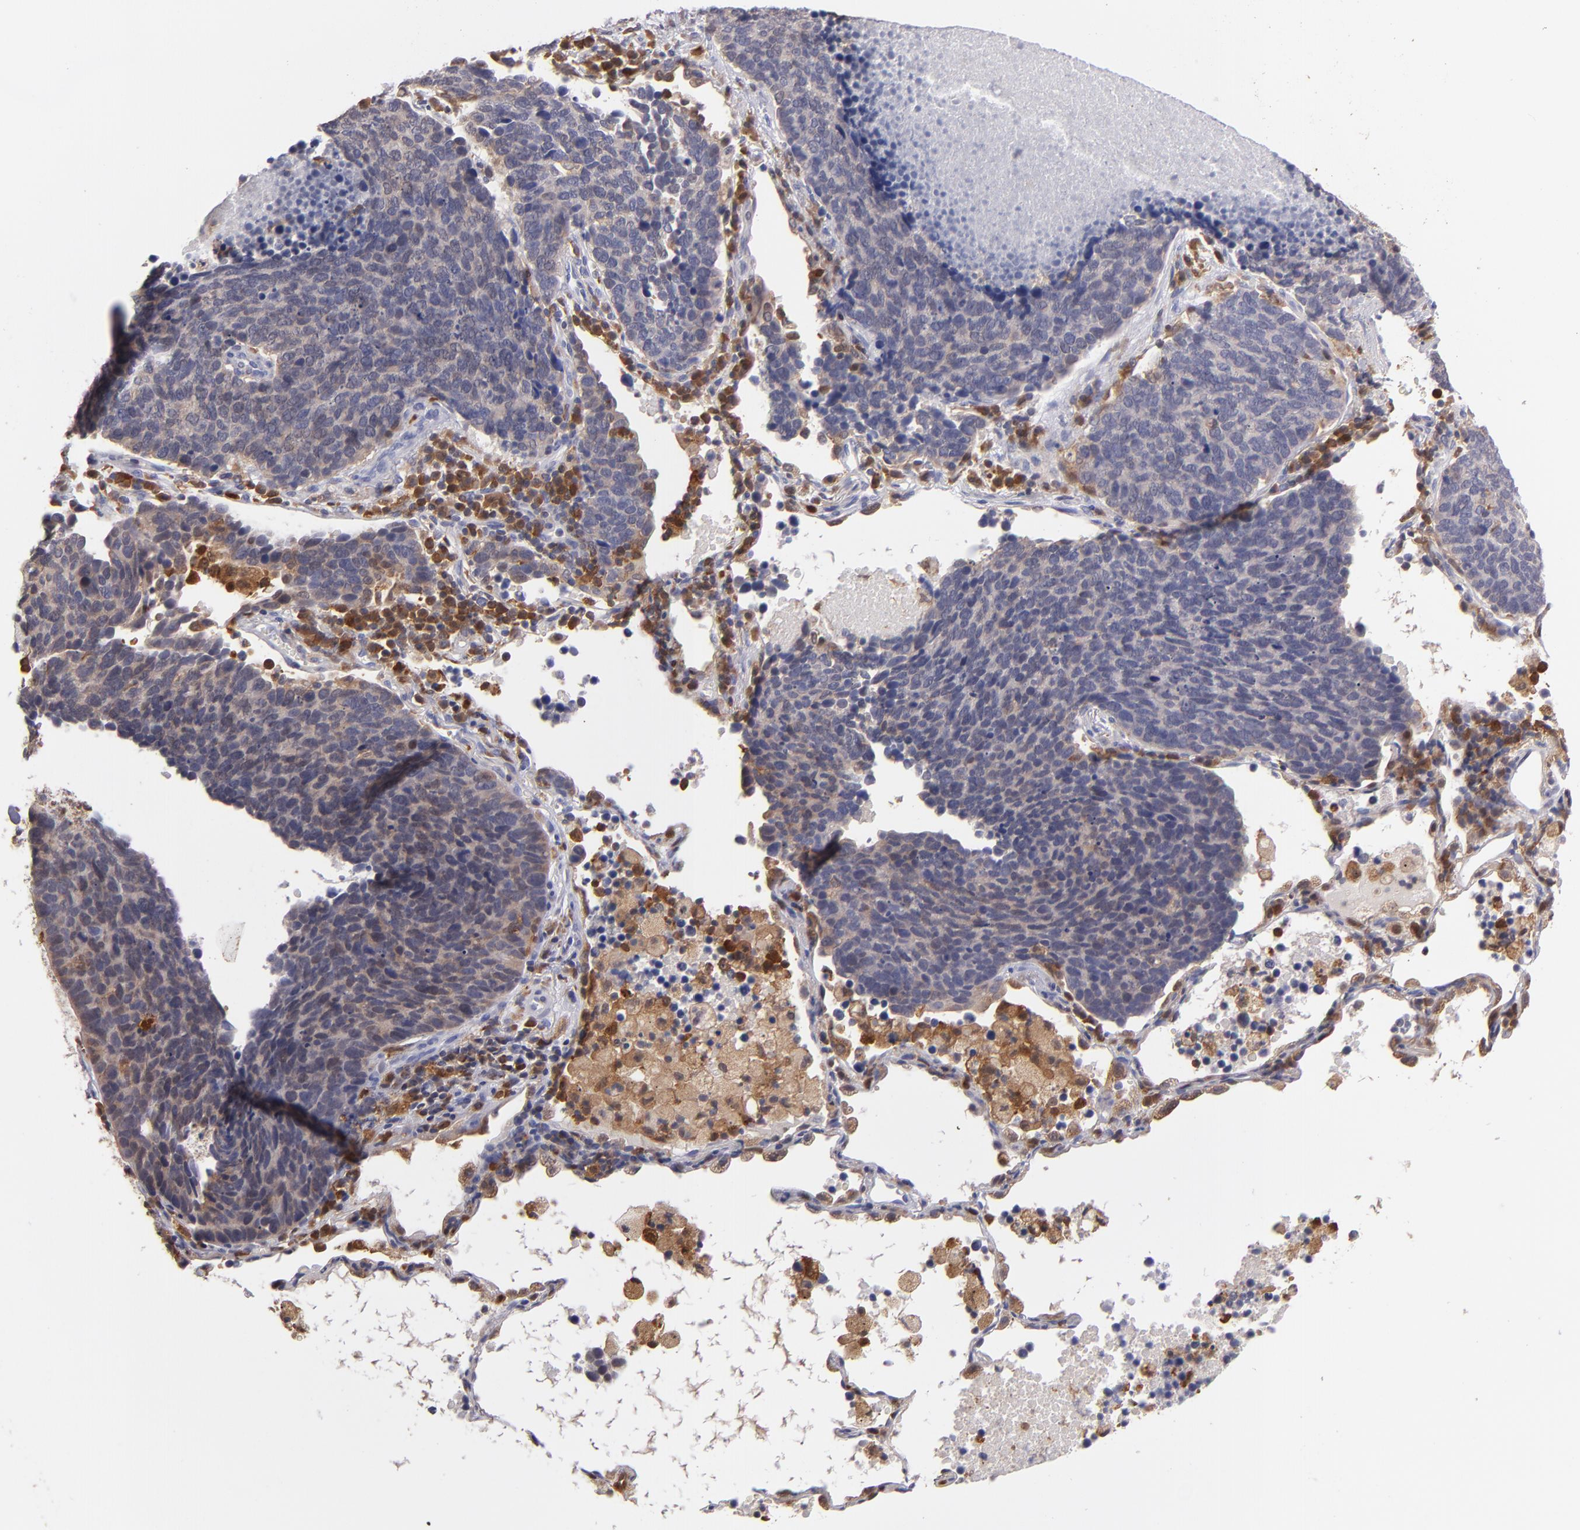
{"staining": {"intensity": "weak", "quantity": "25%-75%", "location": "cytoplasmic/membranous"}, "tissue": "lung cancer", "cell_type": "Tumor cells", "image_type": "cancer", "snomed": [{"axis": "morphology", "description": "Neoplasm, malignant, NOS"}, {"axis": "topography", "description": "Lung"}], "caption": "Immunohistochemistry (IHC) of lung malignant neoplasm reveals low levels of weak cytoplasmic/membranous staining in approximately 25%-75% of tumor cells.", "gene": "PRKCD", "patient": {"sex": "female", "age": 75}}